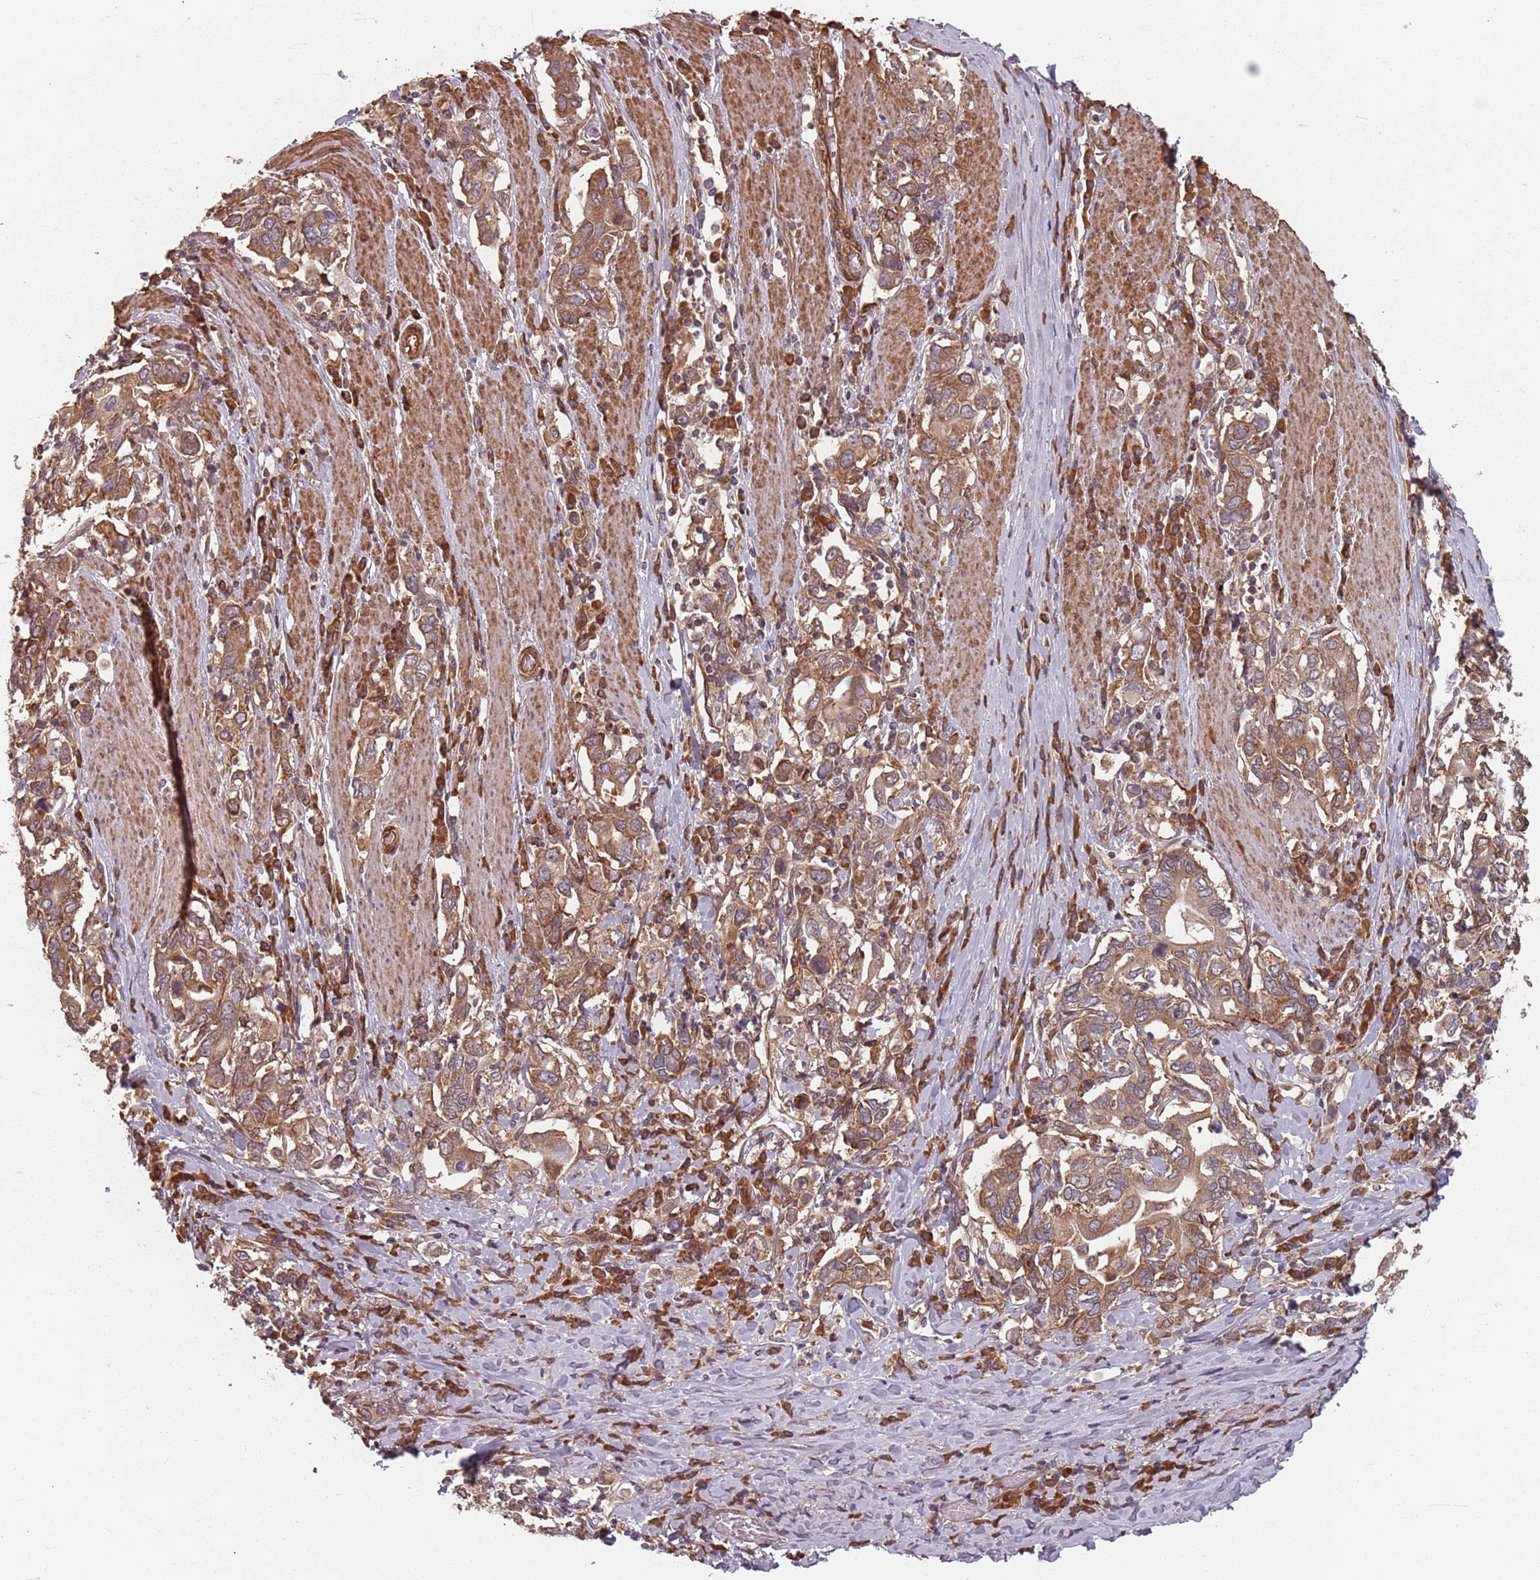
{"staining": {"intensity": "moderate", "quantity": ">75%", "location": "cytoplasmic/membranous"}, "tissue": "stomach cancer", "cell_type": "Tumor cells", "image_type": "cancer", "snomed": [{"axis": "morphology", "description": "Adenocarcinoma, NOS"}, {"axis": "topography", "description": "Stomach, upper"}, {"axis": "topography", "description": "Stomach"}], "caption": "Immunohistochemistry (IHC) of adenocarcinoma (stomach) shows medium levels of moderate cytoplasmic/membranous positivity in approximately >75% of tumor cells.", "gene": "NOTCH3", "patient": {"sex": "male", "age": 62}}